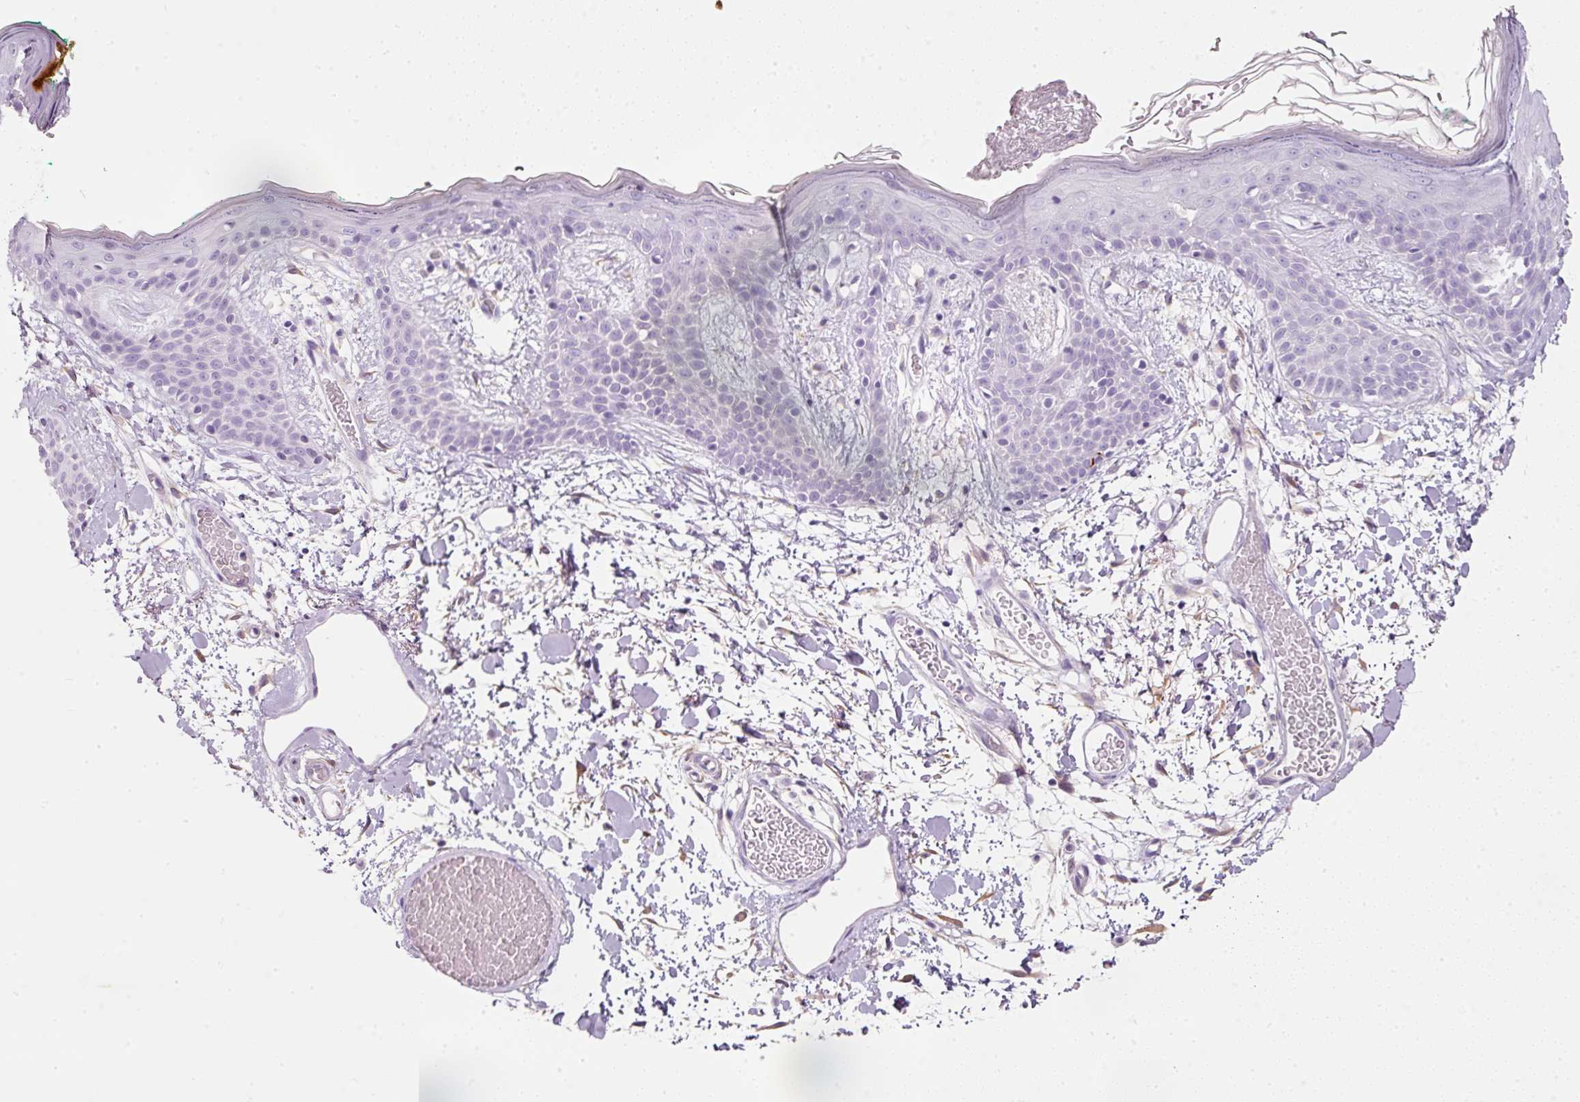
{"staining": {"intensity": "negative", "quantity": "none", "location": "none"}, "tissue": "skin", "cell_type": "Fibroblasts", "image_type": "normal", "snomed": [{"axis": "morphology", "description": "Normal tissue, NOS"}, {"axis": "topography", "description": "Skin"}], "caption": "Immunohistochemistry image of normal skin: human skin stained with DAB (3,3'-diaminobenzidine) displays no significant protein positivity in fibroblasts. (Brightfield microscopy of DAB (3,3'-diaminobenzidine) IHC at high magnification).", "gene": "DNM1", "patient": {"sex": "male", "age": 79}}